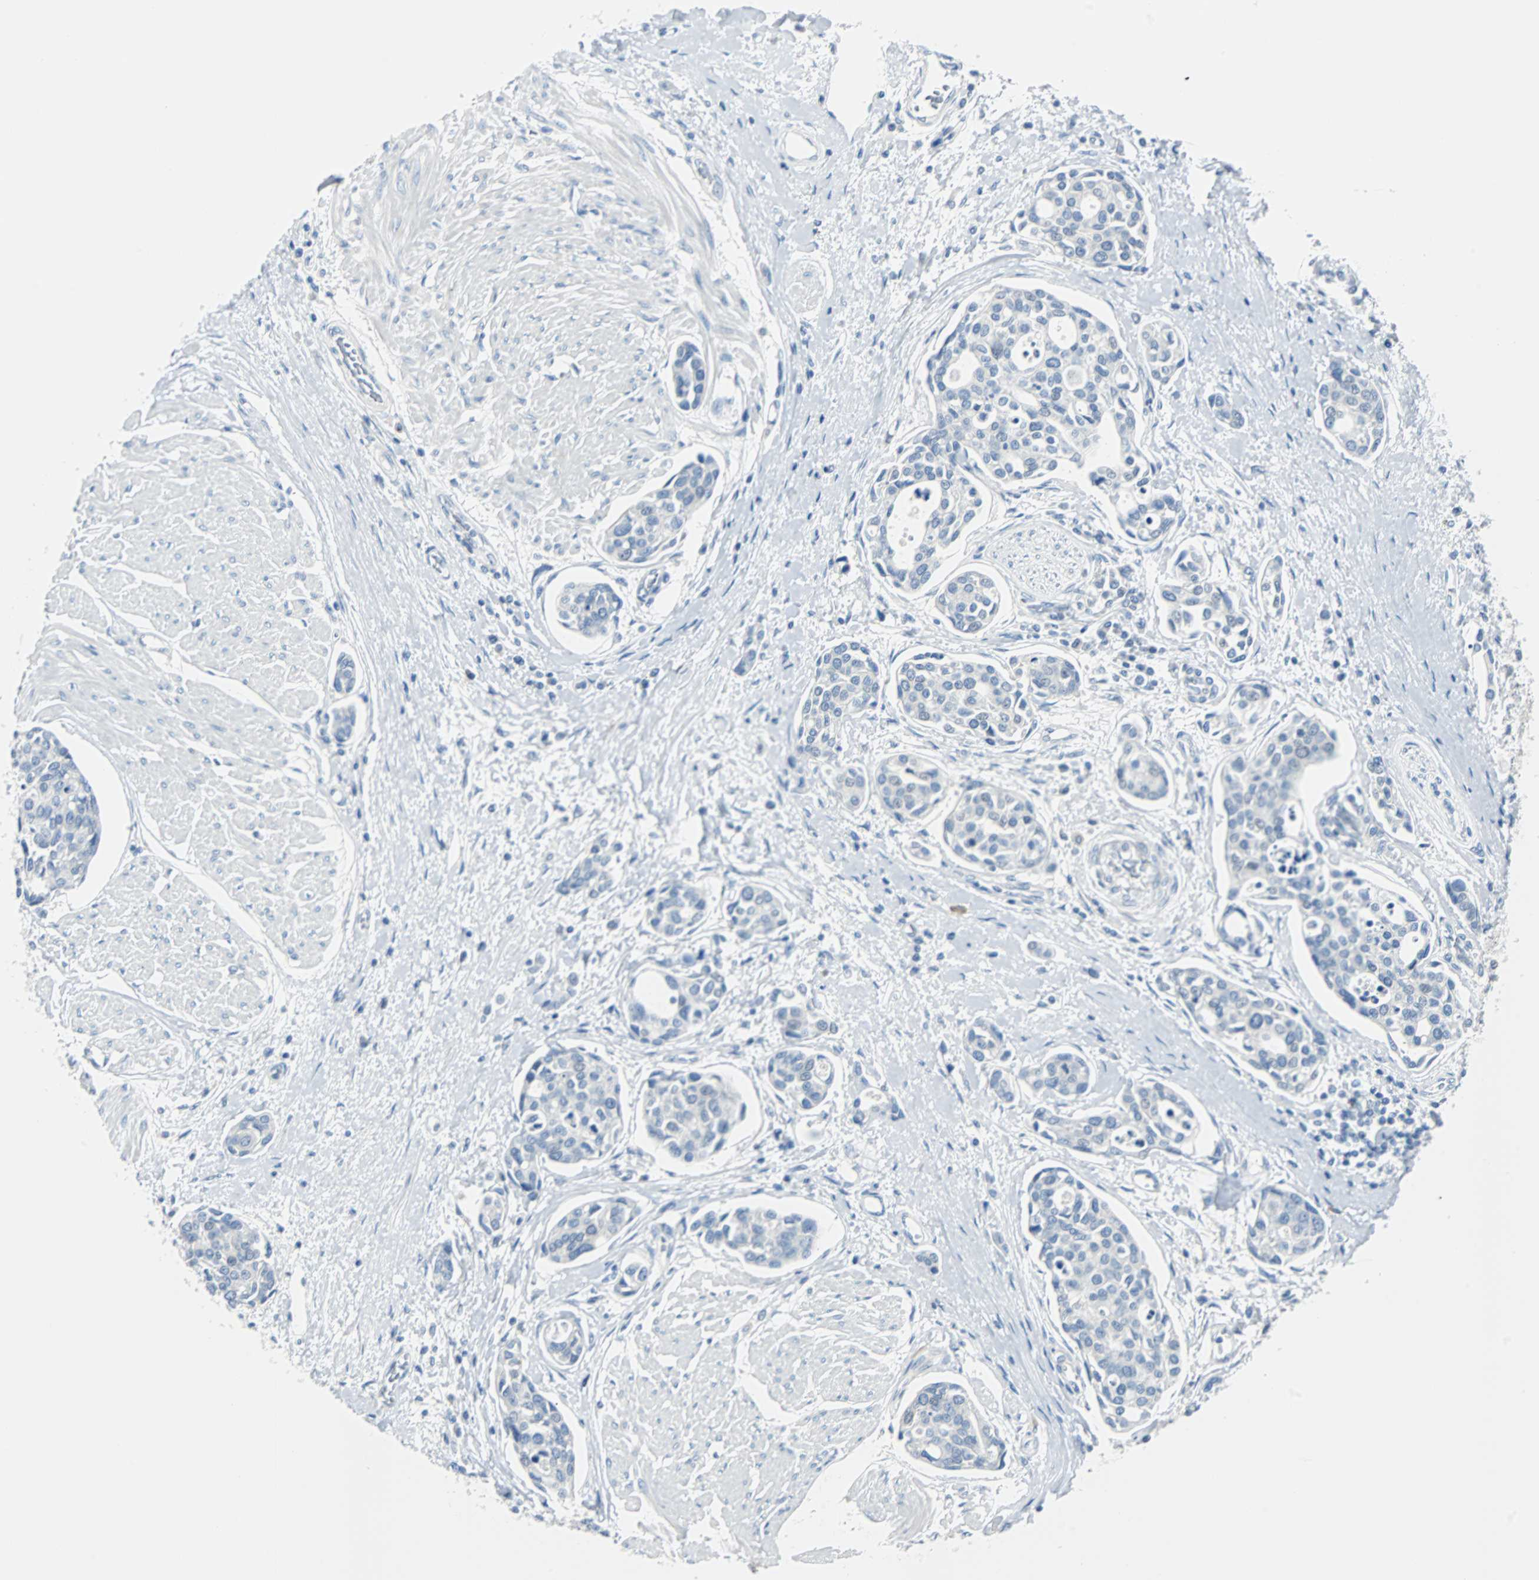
{"staining": {"intensity": "negative", "quantity": "none", "location": "none"}, "tissue": "urothelial cancer", "cell_type": "Tumor cells", "image_type": "cancer", "snomed": [{"axis": "morphology", "description": "Urothelial carcinoma, High grade"}, {"axis": "topography", "description": "Urinary bladder"}], "caption": "Photomicrograph shows no protein staining in tumor cells of urothelial cancer tissue.", "gene": "RASA1", "patient": {"sex": "male", "age": 78}}